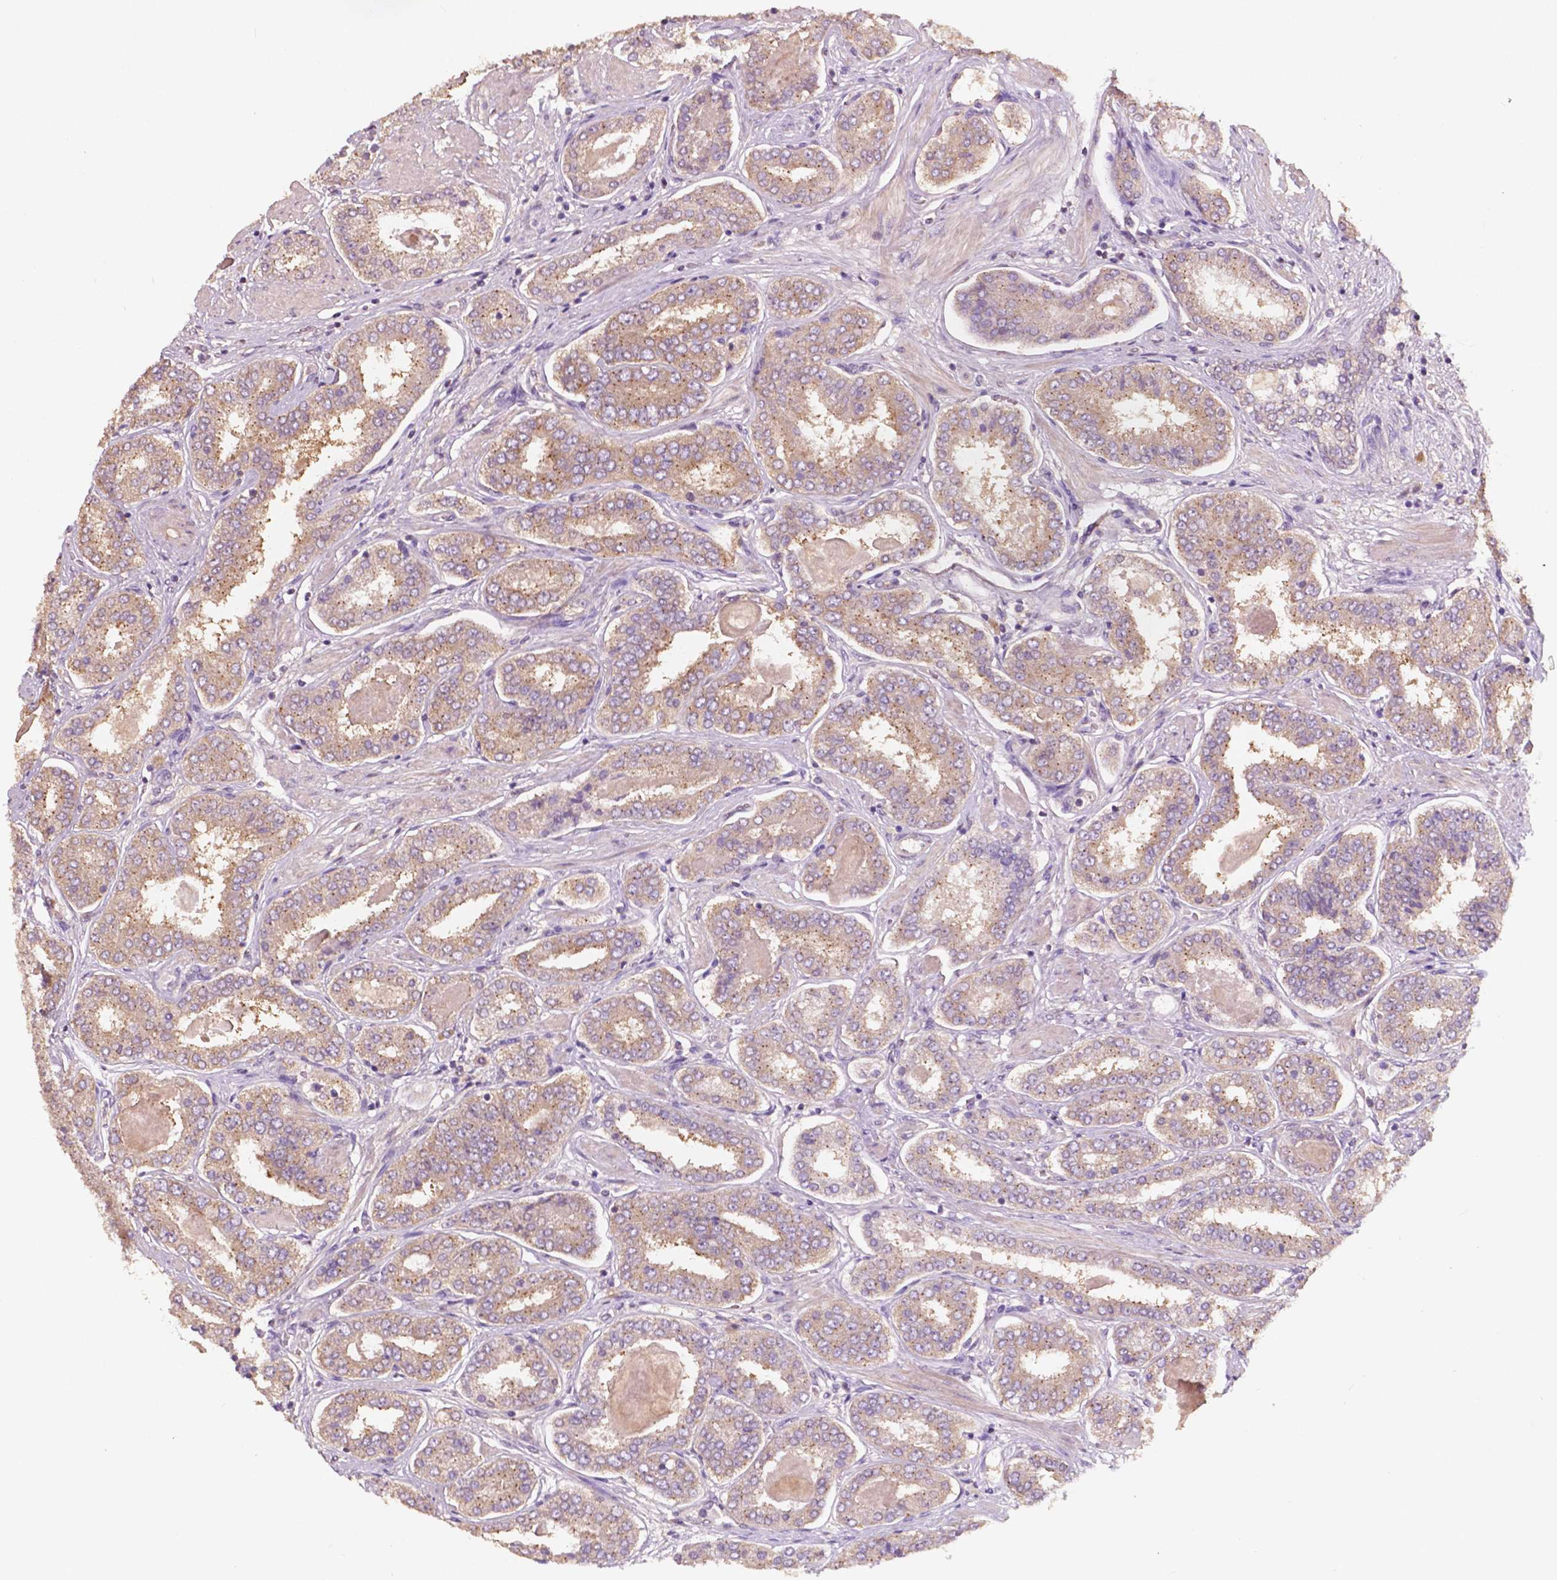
{"staining": {"intensity": "moderate", "quantity": ">75%", "location": "cytoplasmic/membranous"}, "tissue": "prostate cancer", "cell_type": "Tumor cells", "image_type": "cancer", "snomed": [{"axis": "morphology", "description": "Adenocarcinoma, High grade"}, {"axis": "topography", "description": "Prostate"}], "caption": "Approximately >75% of tumor cells in human high-grade adenocarcinoma (prostate) exhibit moderate cytoplasmic/membranous protein staining as visualized by brown immunohistochemical staining.", "gene": "CHPT1", "patient": {"sex": "male", "age": 63}}